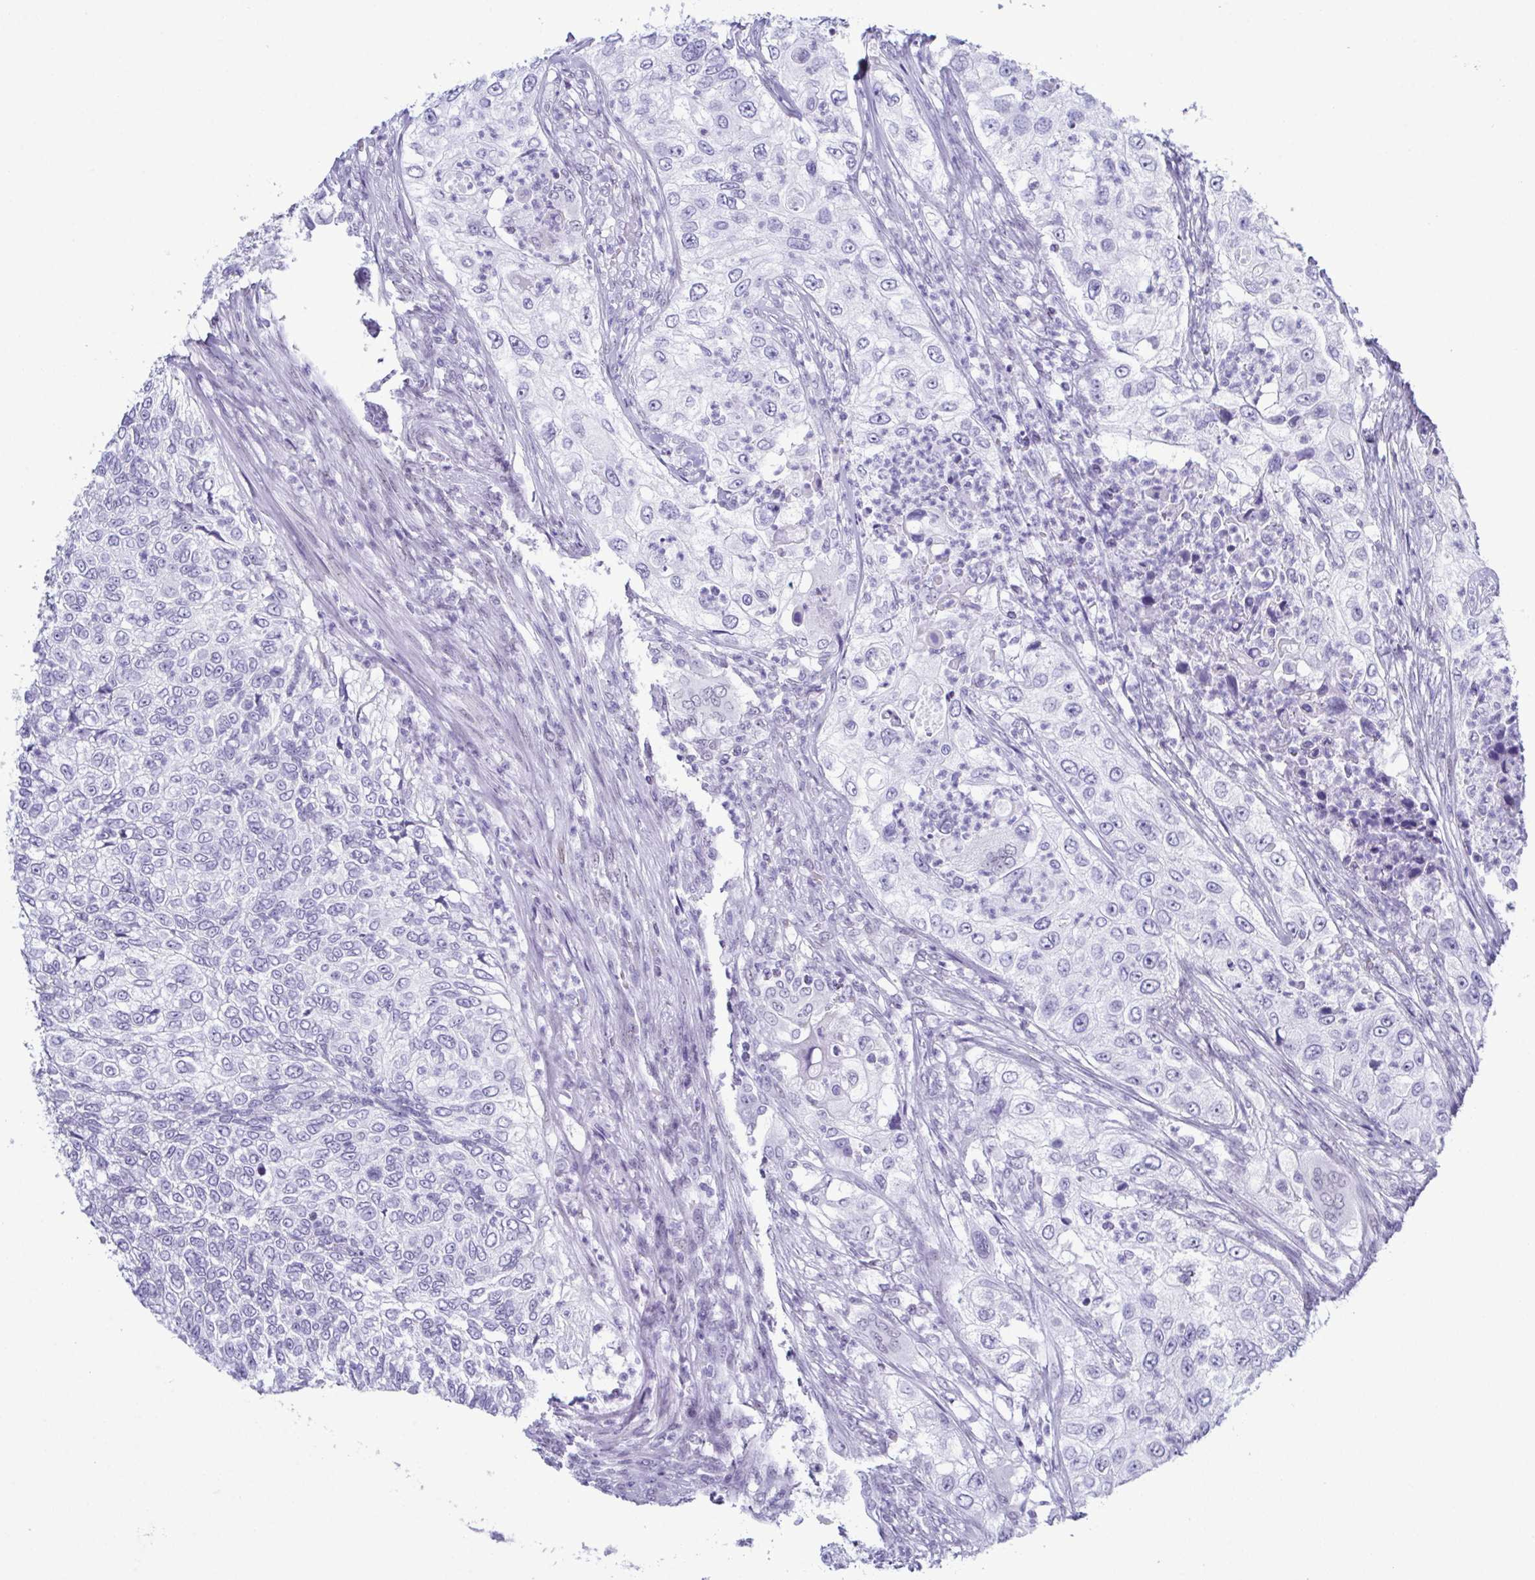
{"staining": {"intensity": "negative", "quantity": "none", "location": "none"}, "tissue": "urothelial cancer", "cell_type": "Tumor cells", "image_type": "cancer", "snomed": [{"axis": "morphology", "description": "Urothelial carcinoma, High grade"}, {"axis": "topography", "description": "Urinary bladder"}], "caption": "DAB (3,3'-diaminobenzidine) immunohistochemical staining of human urothelial cancer demonstrates no significant staining in tumor cells. (DAB immunohistochemistry (IHC) visualized using brightfield microscopy, high magnification).", "gene": "SUGP2", "patient": {"sex": "female", "age": 60}}